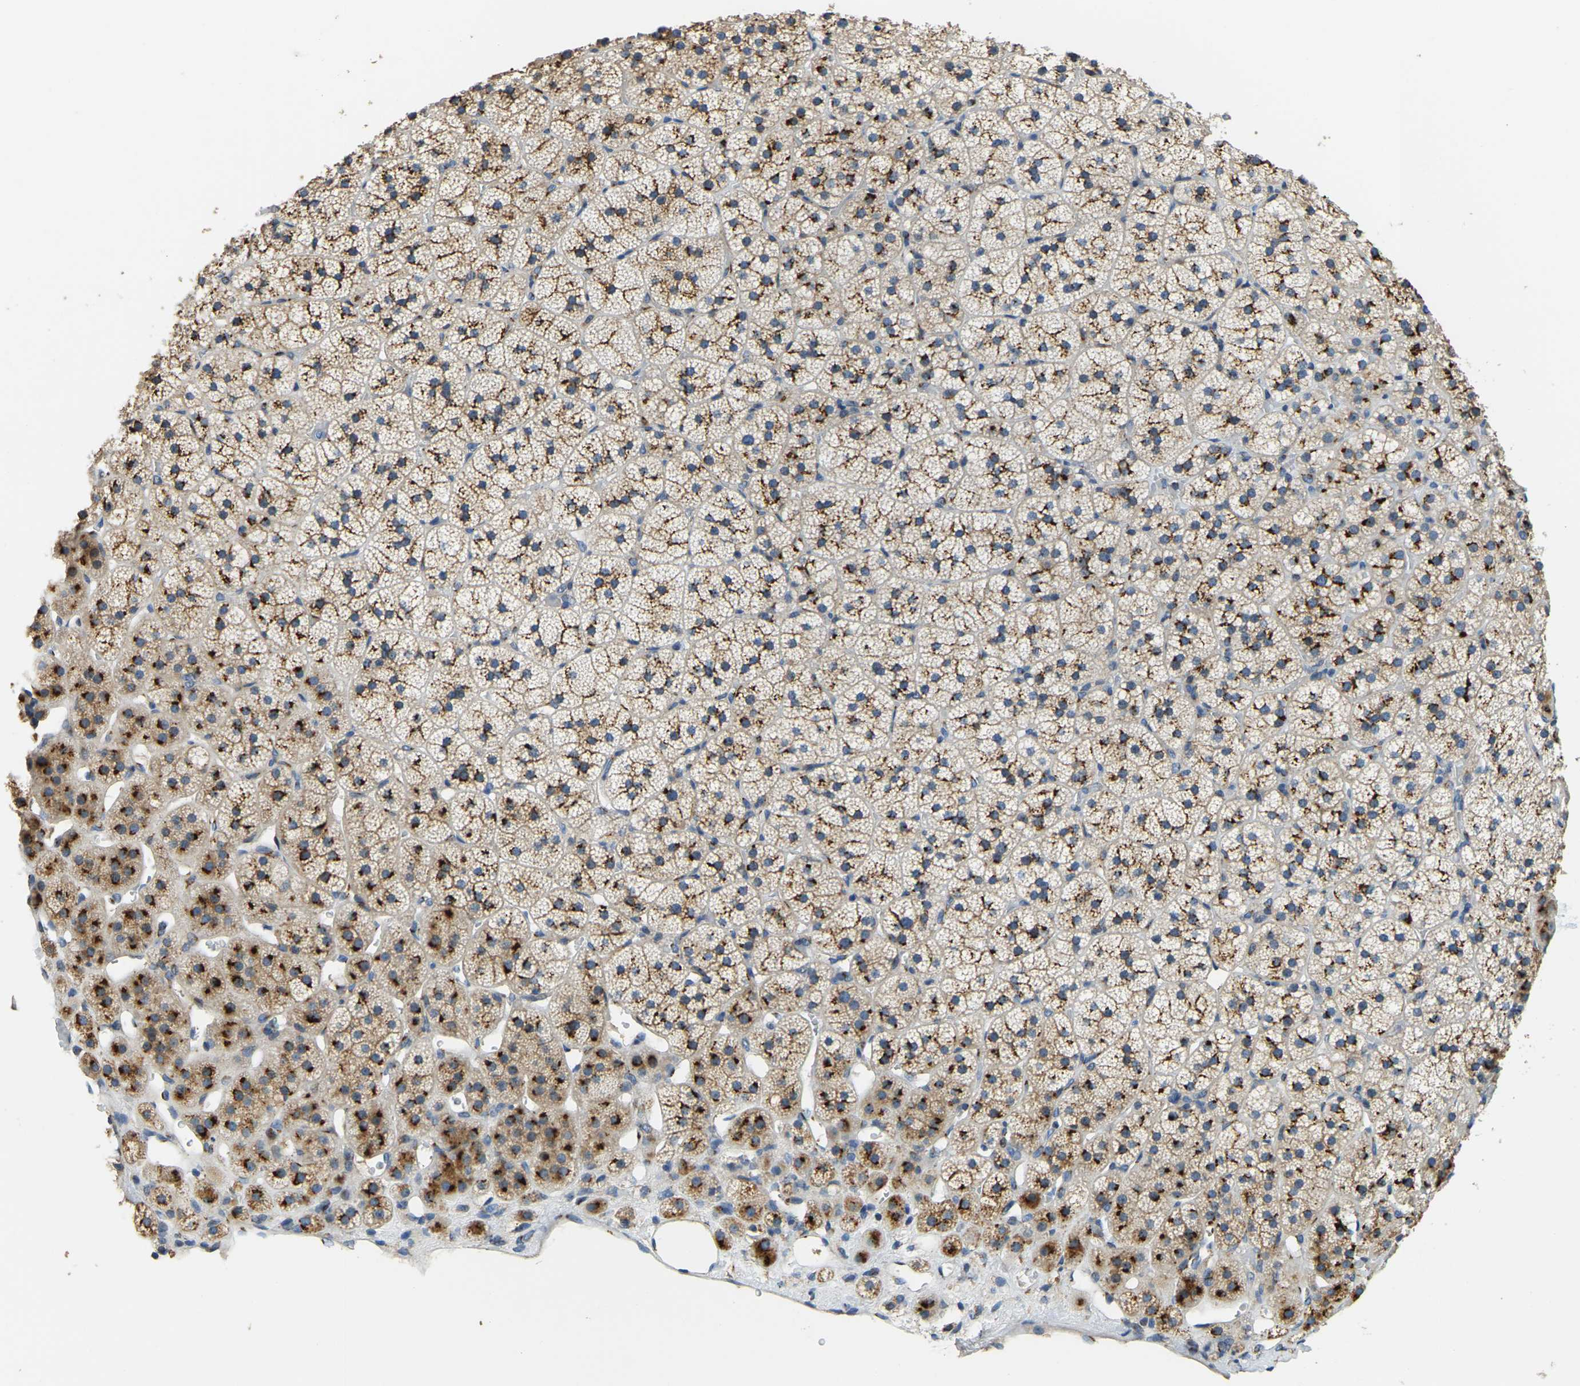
{"staining": {"intensity": "moderate", "quantity": ">75%", "location": "cytoplasmic/membranous"}, "tissue": "adrenal gland", "cell_type": "Glandular cells", "image_type": "normal", "snomed": [{"axis": "morphology", "description": "Normal tissue, NOS"}, {"axis": "topography", "description": "Adrenal gland"}], "caption": "This is a photomicrograph of immunohistochemistry (IHC) staining of benign adrenal gland, which shows moderate staining in the cytoplasmic/membranous of glandular cells.", "gene": "FAM174A", "patient": {"sex": "female", "age": 44}}